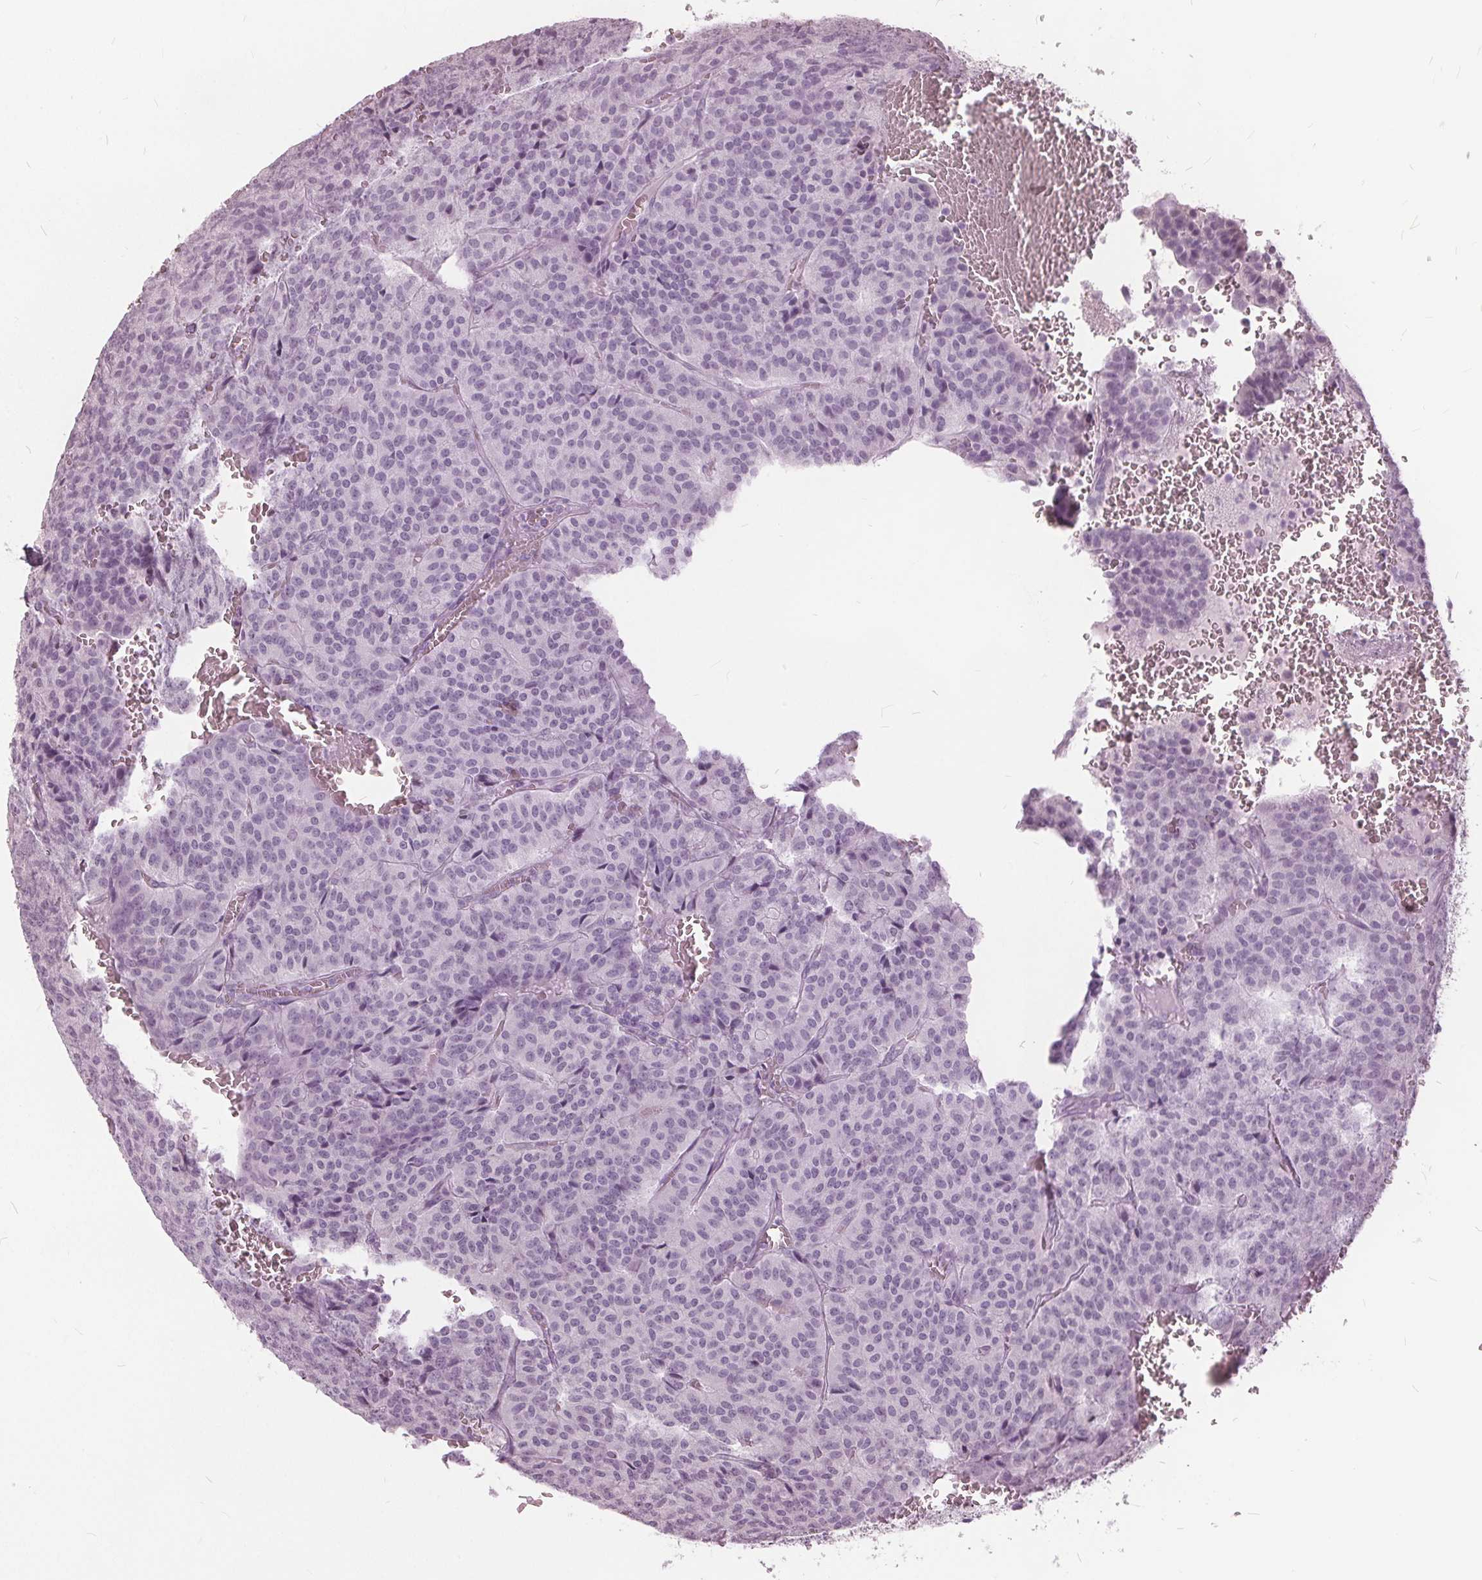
{"staining": {"intensity": "negative", "quantity": "none", "location": "none"}, "tissue": "carcinoid", "cell_type": "Tumor cells", "image_type": "cancer", "snomed": [{"axis": "morphology", "description": "Carcinoid, malignant, NOS"}, {"axis": "topography", "description": "Lung"}], "caption": "Tumor cells are negative for protein expression in human carcinoid.", "gene": "KLK13", "patient": {"sex": "male", "age": 70}}